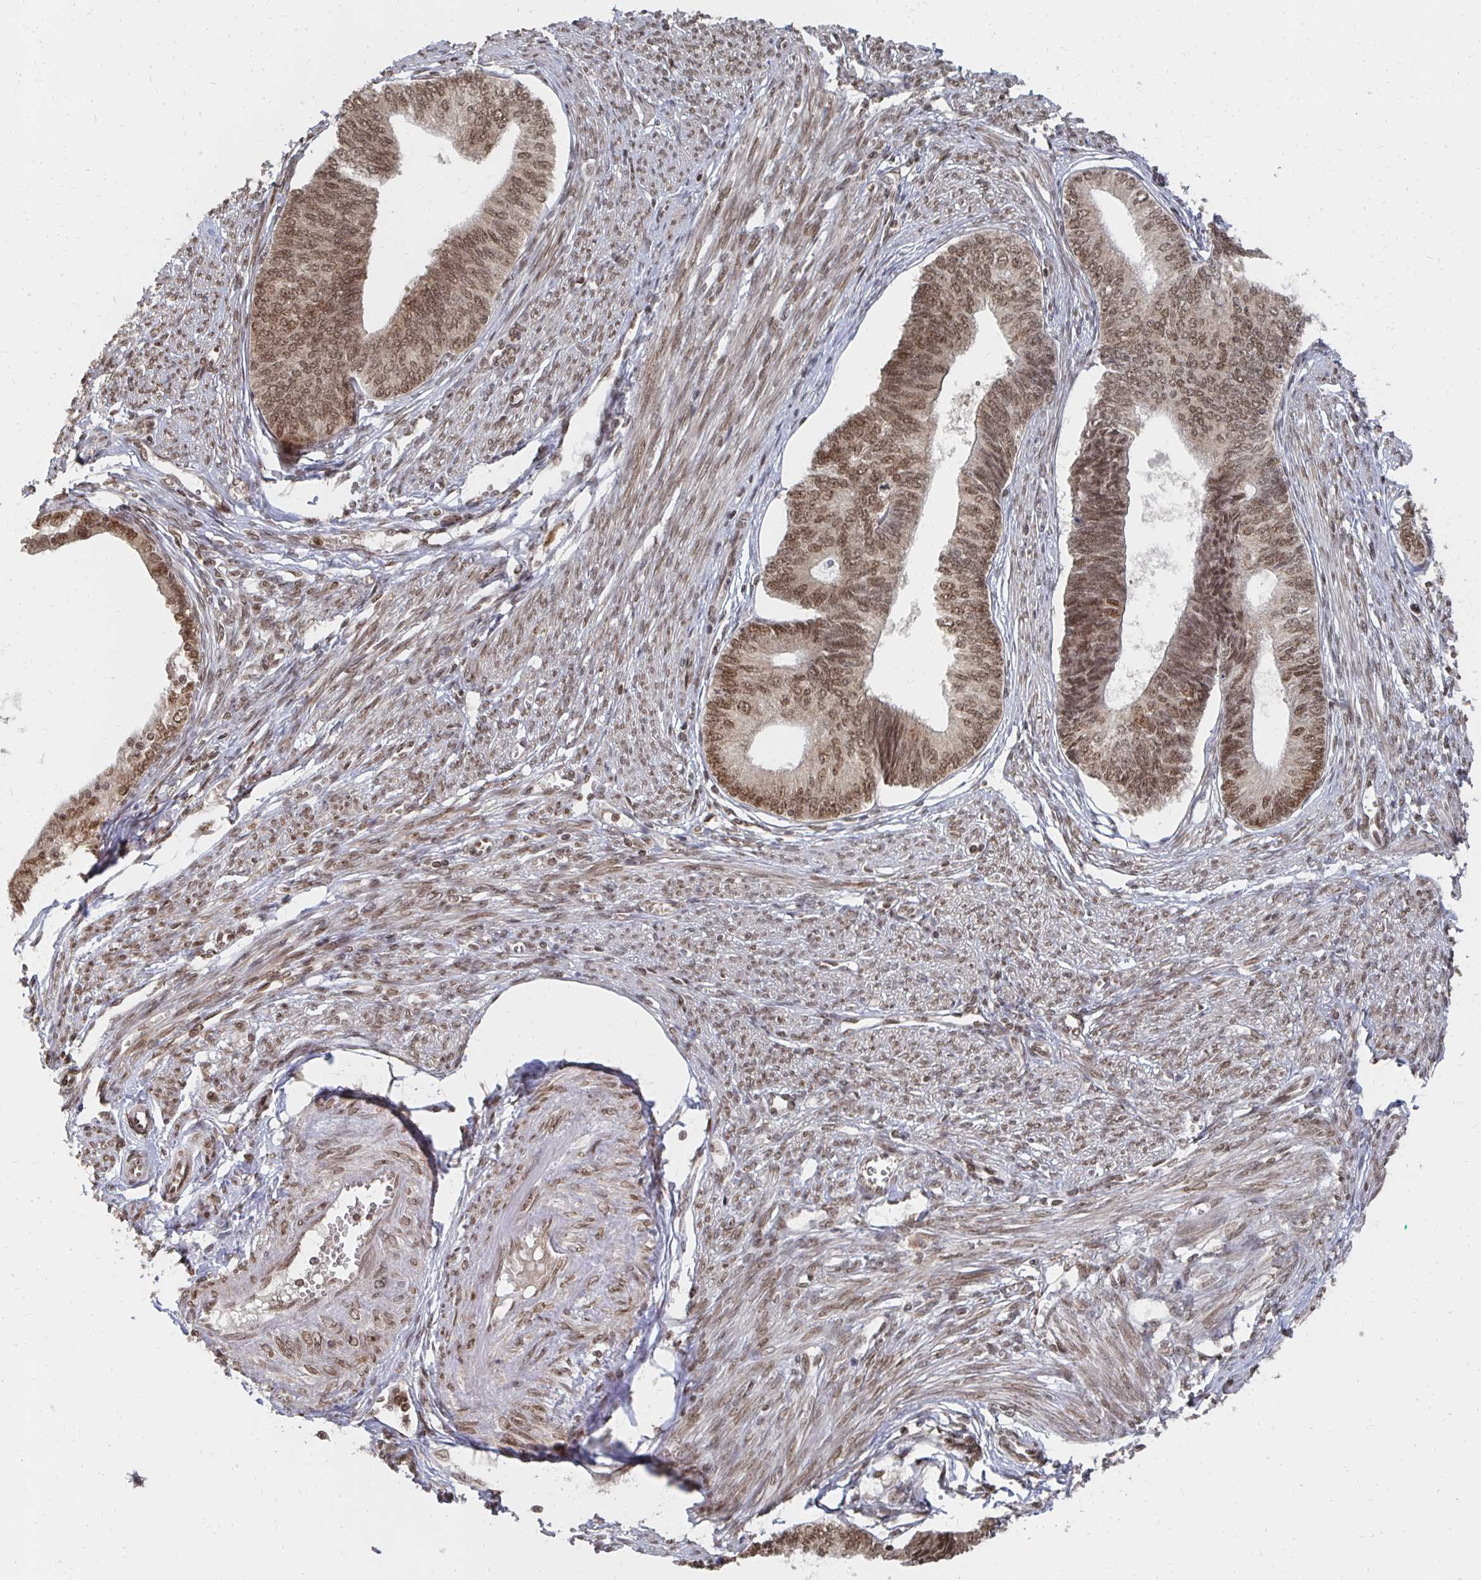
{"staining": {"intensity": "moderate", "quantity": ">75%", "location": "nuclear"}, "tissue": "endometrial cancer", "cell_type": "Tumor cells", "image_type": "cancer", "snomed": [{"axis": "morphology", "description": "Adenocarcinoma, NOS"}, {"axis": "topography", "description": "Endometrium"}], "caption": "High-magnification brightfield microscopy of endometrial cancer (adenocarcinoma) stained with DAB (brown) and counterstained with hematoxylin (blue). tumor cells exhibit moderate nuclear positivity is identified in about>75% of cells. (DAB IHC with brightfield microscopy, high magnification).", "gene": "GTF3C6", "patient": {"sex": "female", "age": 68}}